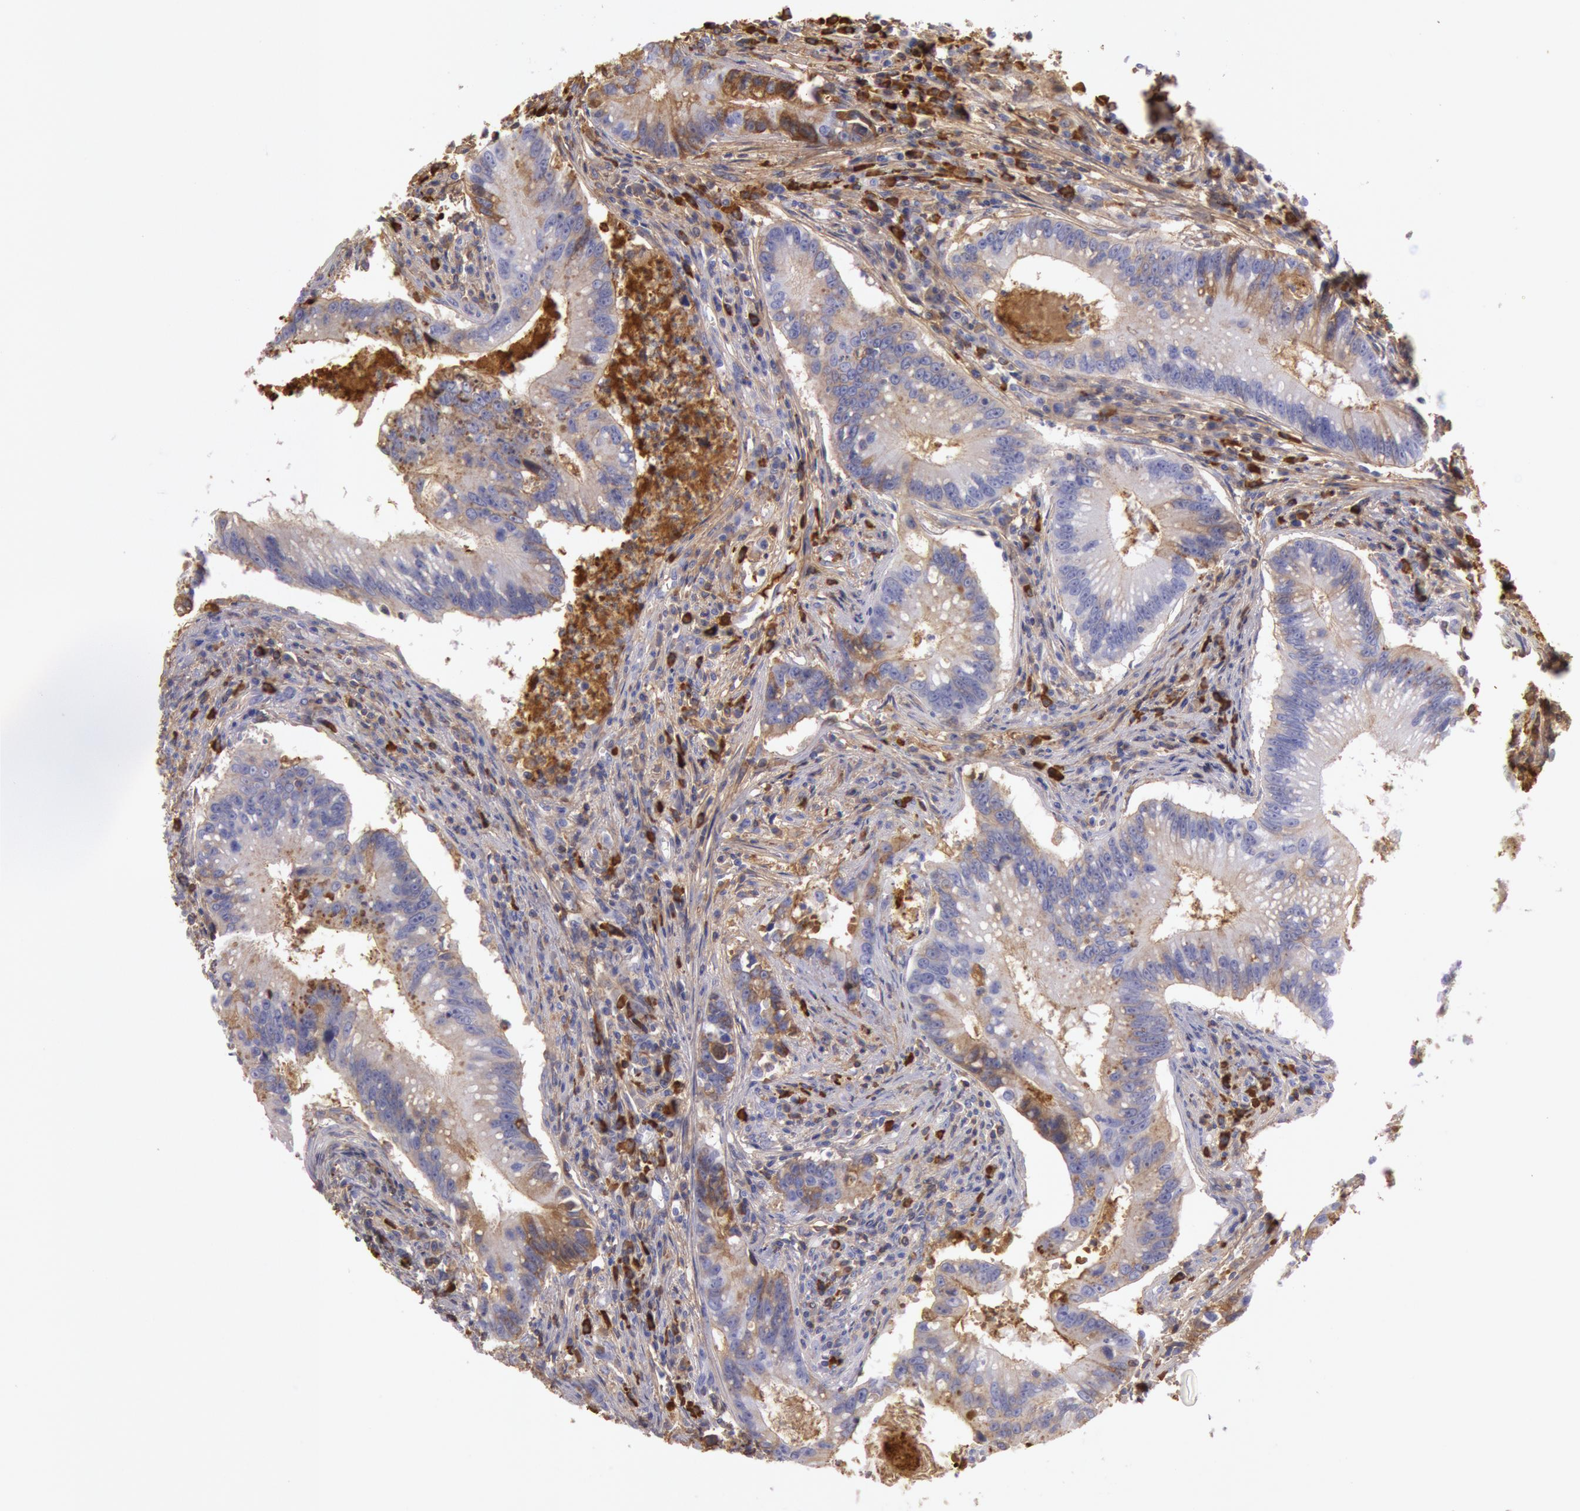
{"staining": {"intensity": "moderate", "quantity": "25%-75%", "location": "cytoplasmic/membranous"}, "tissue": "colorectal cancer", "cell_type": "Tumor cells", "image_type": "cancer", "snomed": [{"axis": "morphology", "description": "Adenocarcinoma, NOS"}, {"axis": "topography", "description": "Rectum"}], "caption": "The immunohistochemical stain shows moderate cytoplasmic/membranous positivity in tumor cells of colorectal adenocarcinoma tissue. The staining is performed using DAB (3,3'-diaminobenzidine) brown chromogen to label protein expression. The nuclei are counter-stained blue using hematoxylin.", "gene": "IGHG1", "patient": {"sex": "female", "age": 81}}